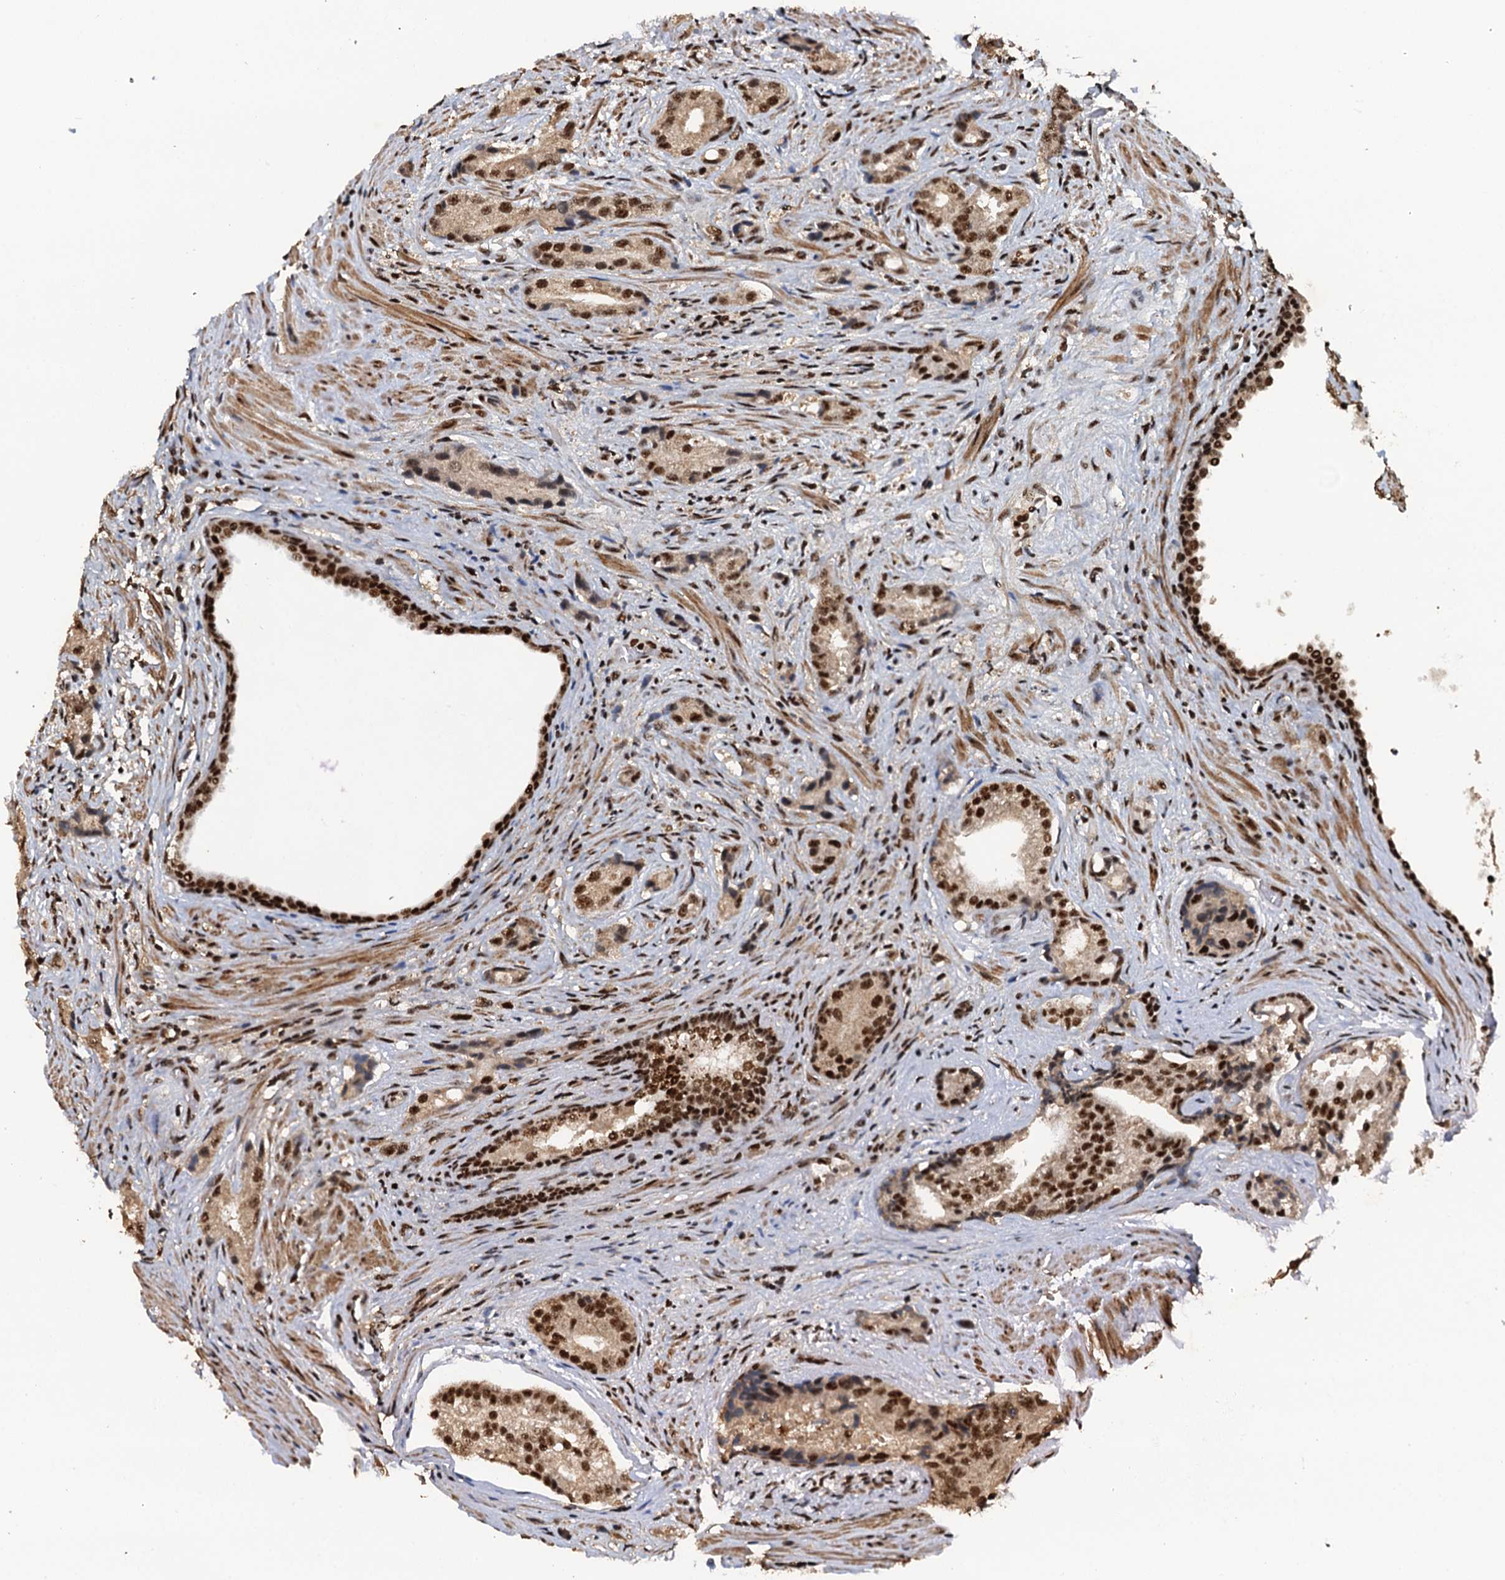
{"staining": {"intensity": "moderate", "quantity": ">75%", "location": "nuclear"}, "tissue": "prostate cancer", "cell_type": "Tumor cells", "image_type": "cancer", "snomed": [{"axis": "morphology", "description": "Adenocarcinoma, Low grade"}, {"axis": "topography", "description": "Prostate"}], "caption": "The micrograph reveals a brown stain indicating the presence of a protein in the nuclear of tumor cells in prostate low-grade adenocarcinoma. The protein is shown in brown color, while the nuclei are stained blue.", "gene": "ZC3H18", "patient": {"sex": "male", "age": 71}}